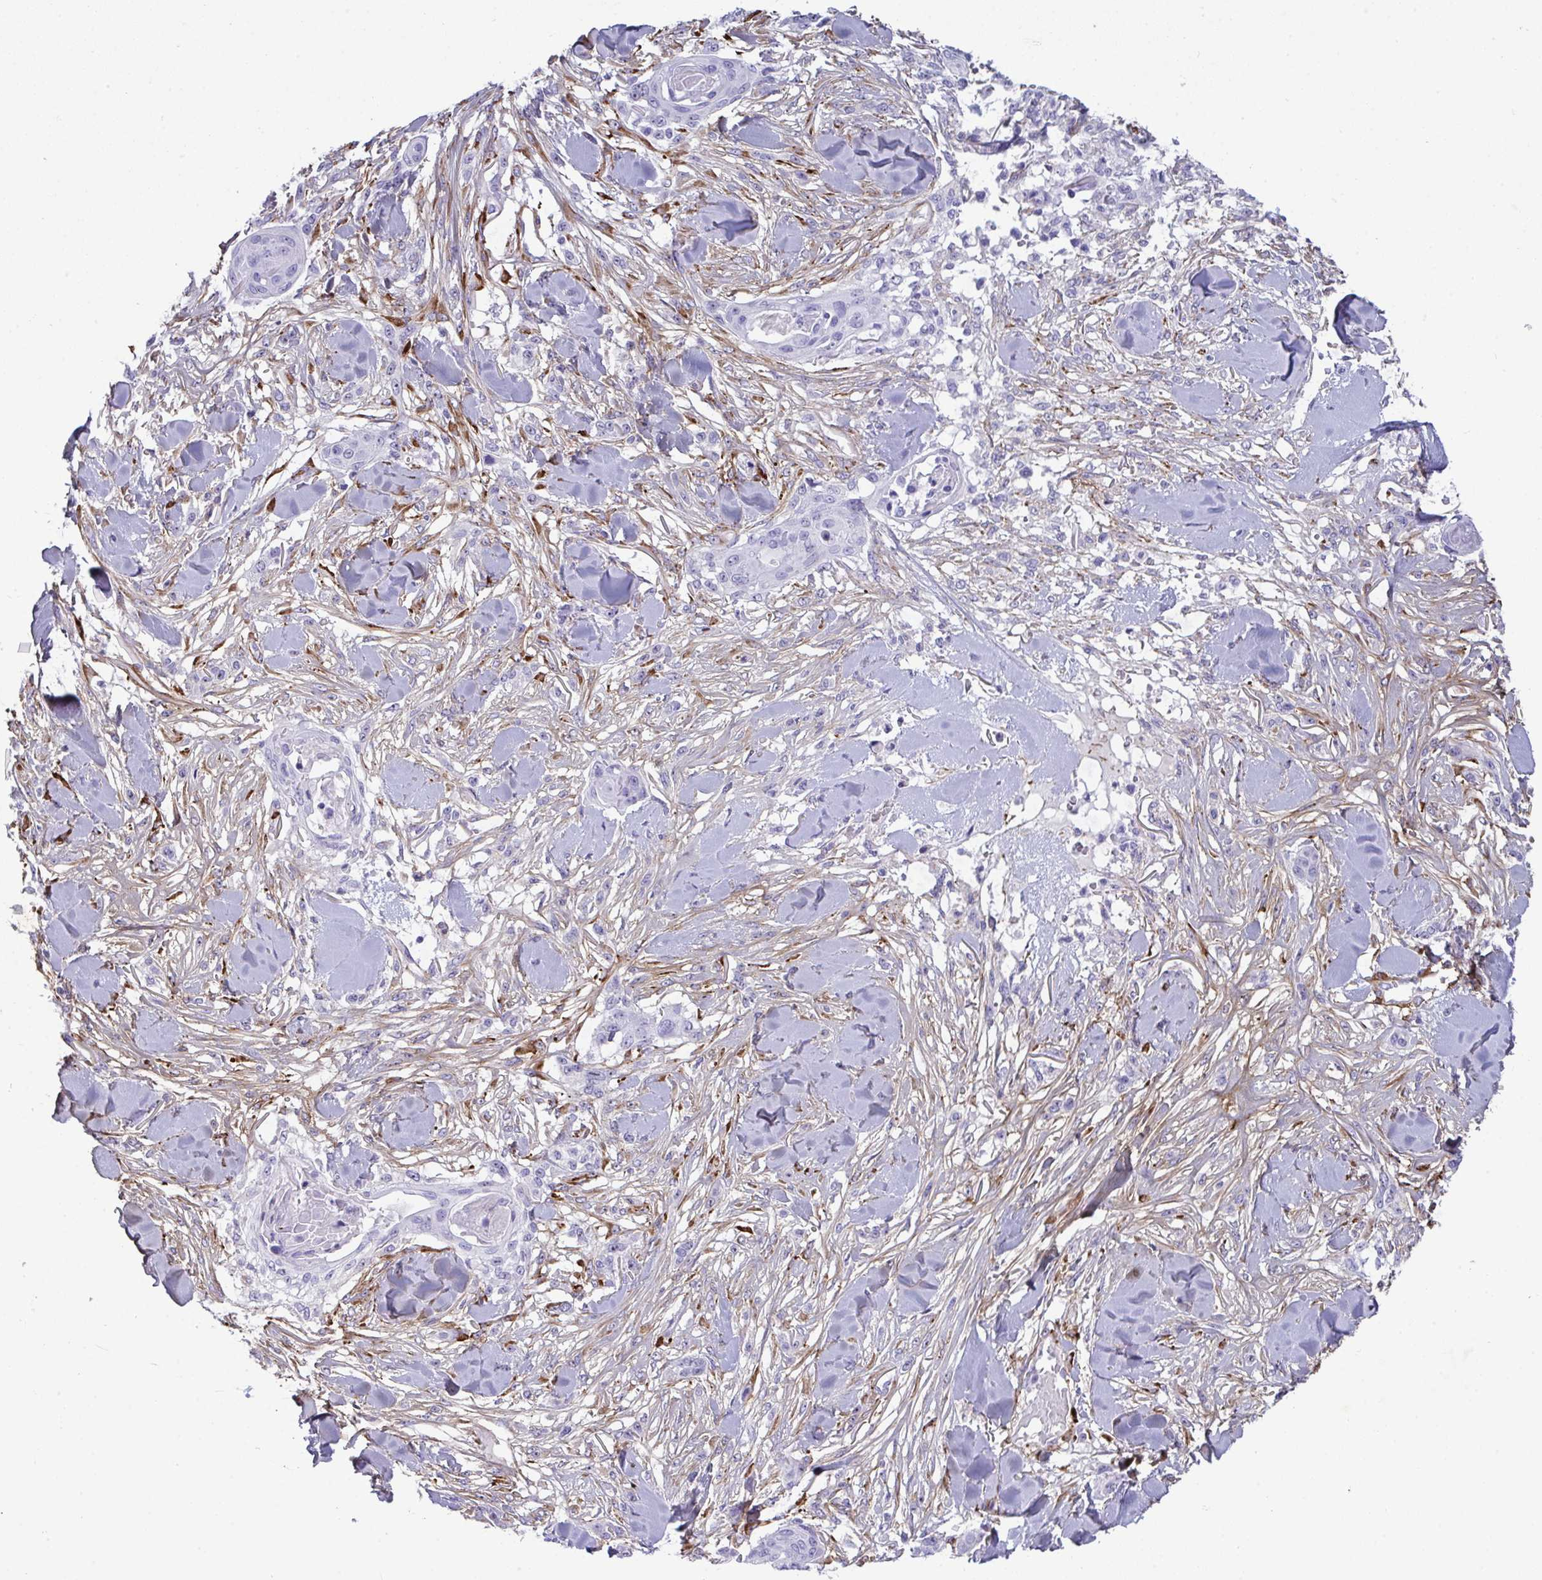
{"staining": {"intensity": "negative", "quantity": "none", "location": "none"}, "tissue": "skin cancer", "cell_type": "Tumor cells", "image_type": "cancer", "snomed": [{"axis": "morphology", "description": "Squamous cell carcinoma, NOS"}, {"axis": "topography", "description": "Skin"}], "caption": "A photomicrograph of human skin cancer is negative for staining in tumor cells.", "gene": "LHFPL6", "patient": {"sex": "female", "age": 59}}